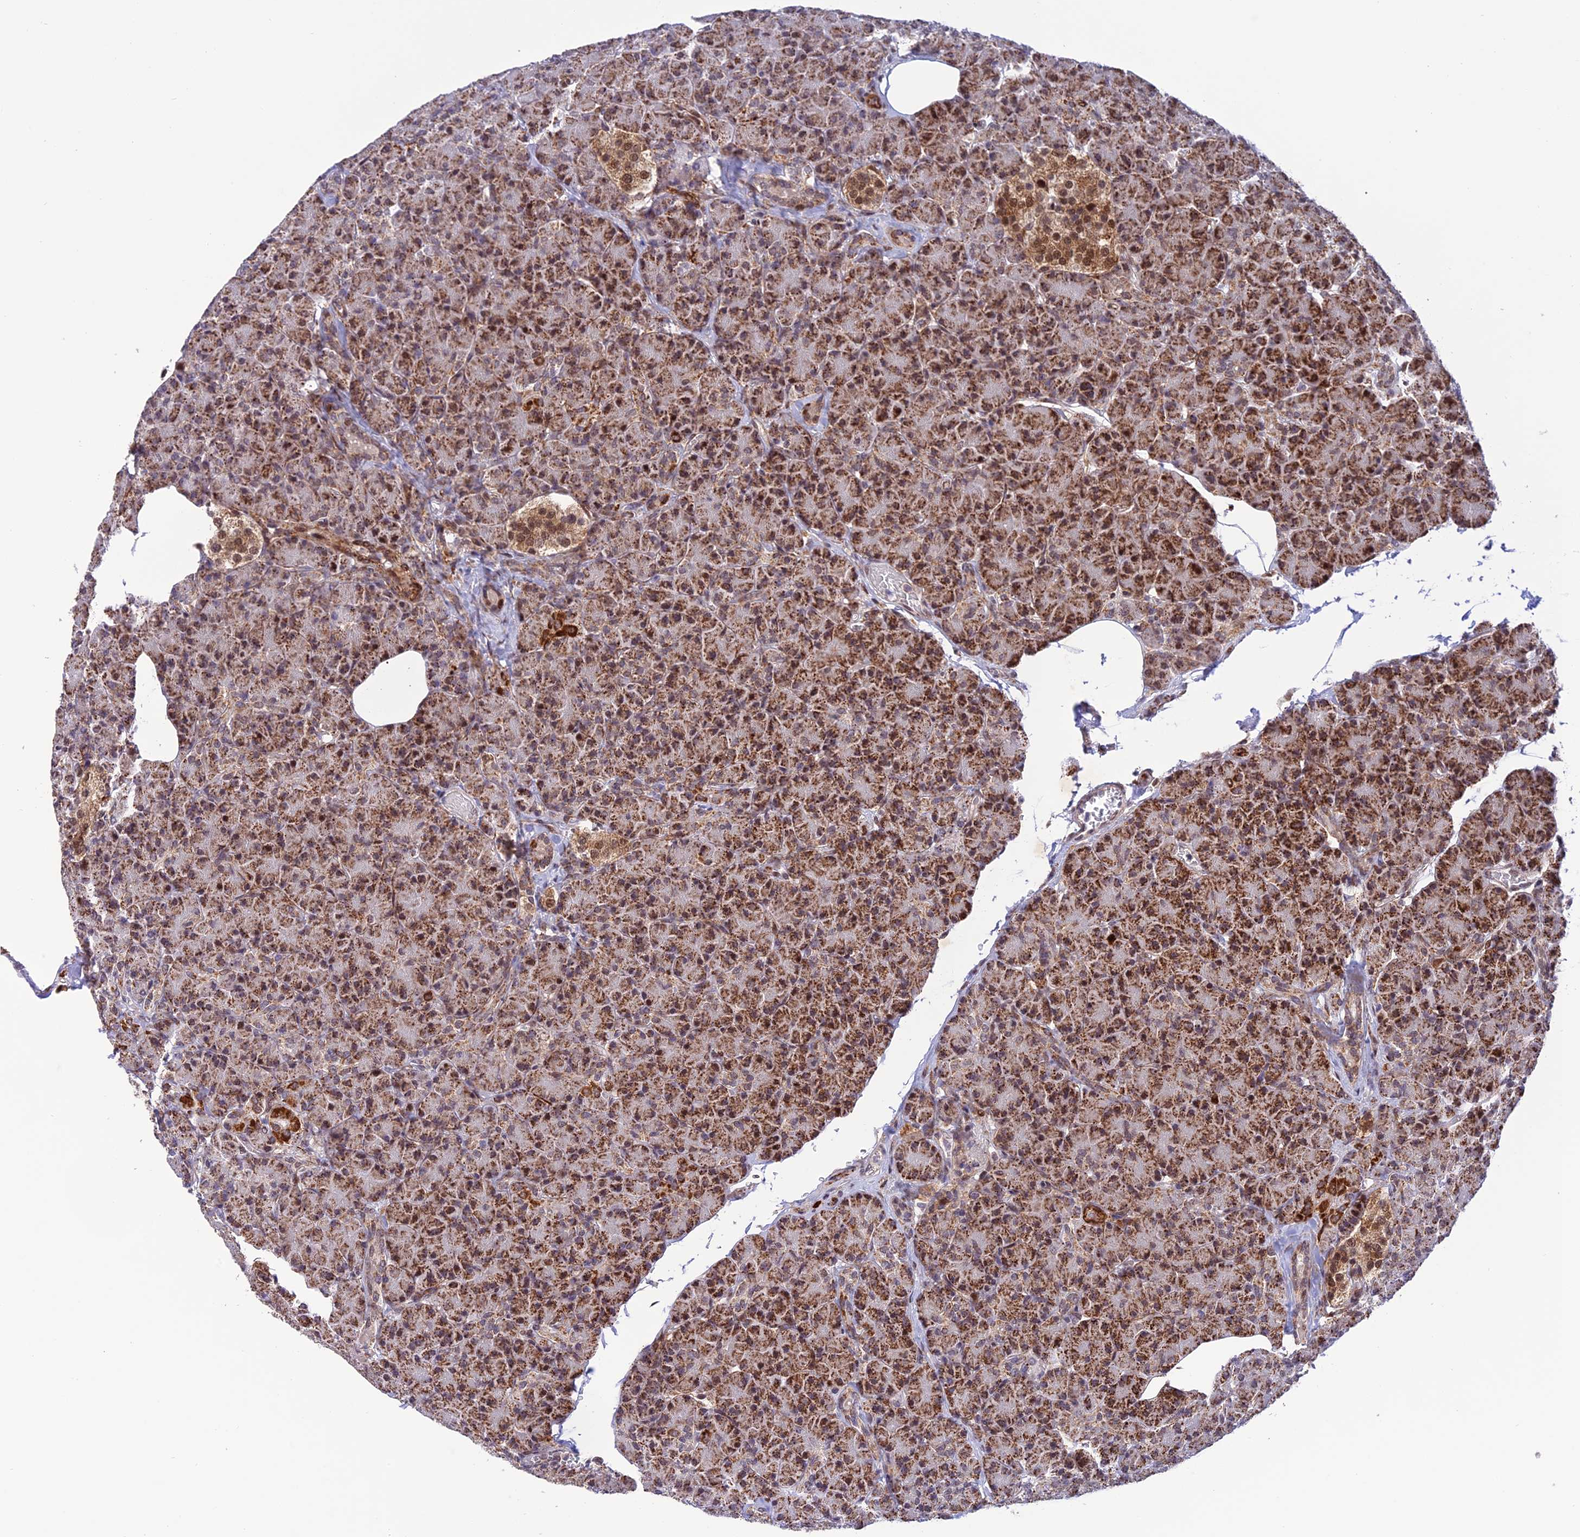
{"staining": {"intensity": "strong", "quantity": ">75%", "location": "cytoplasmic/membranous"}, "tissue": "pancreas", "cell_type": "Exocrine glandular cells", "image_type": "normal", "snomed": [{"axis": "morphology", "description": "Normal tissue, NOS"}, {"axis": "topography", "description": "Pancreas"}], "caption": "About >75% of exocrine glandular cells in normal human pancreas display strong cytoplasmic/membranous protein positivity as visualized by brown immunohistochemical staining.", "gene": "WDR55", "patient": {"sex": "female", "age": 43}}